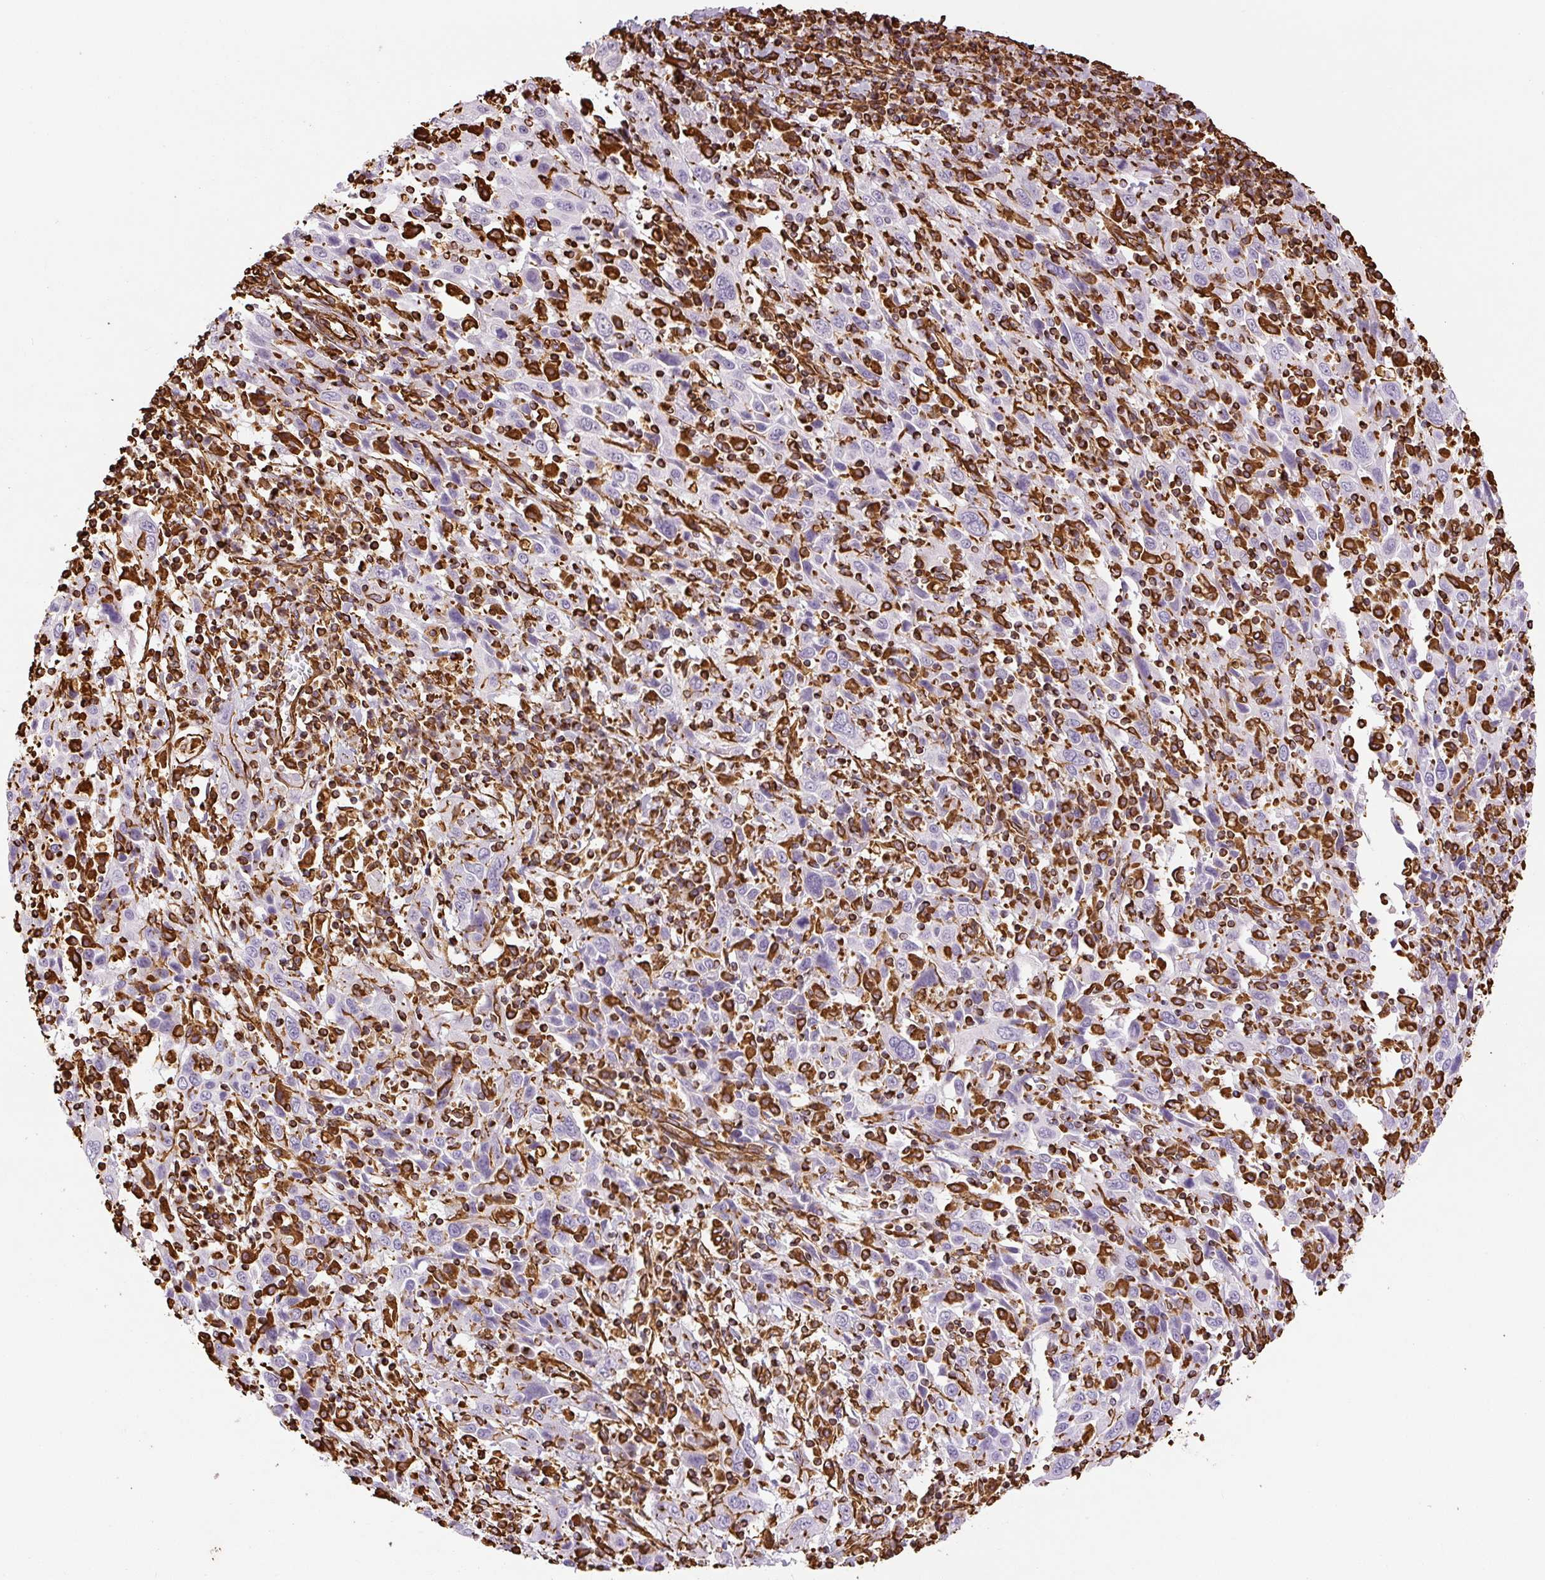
{"staining": {"intensity": "negative", "quantity": "none", "location": "none"}, "tissue": "cervical cancer", "cell_type": "Tumor cells", "image_type": "cancer", "snomed": [{"axis": "morphology", "description": "Squamous cell carcinoma, NOS"}, {"axis": "topography", "description": "Cervix"}], "caption": "IHC of squamous cell carcinoma (cervical) displays no expression in tumor cells.", "gene": "VIM", "patient": {"sex": "female", "age": 46}}